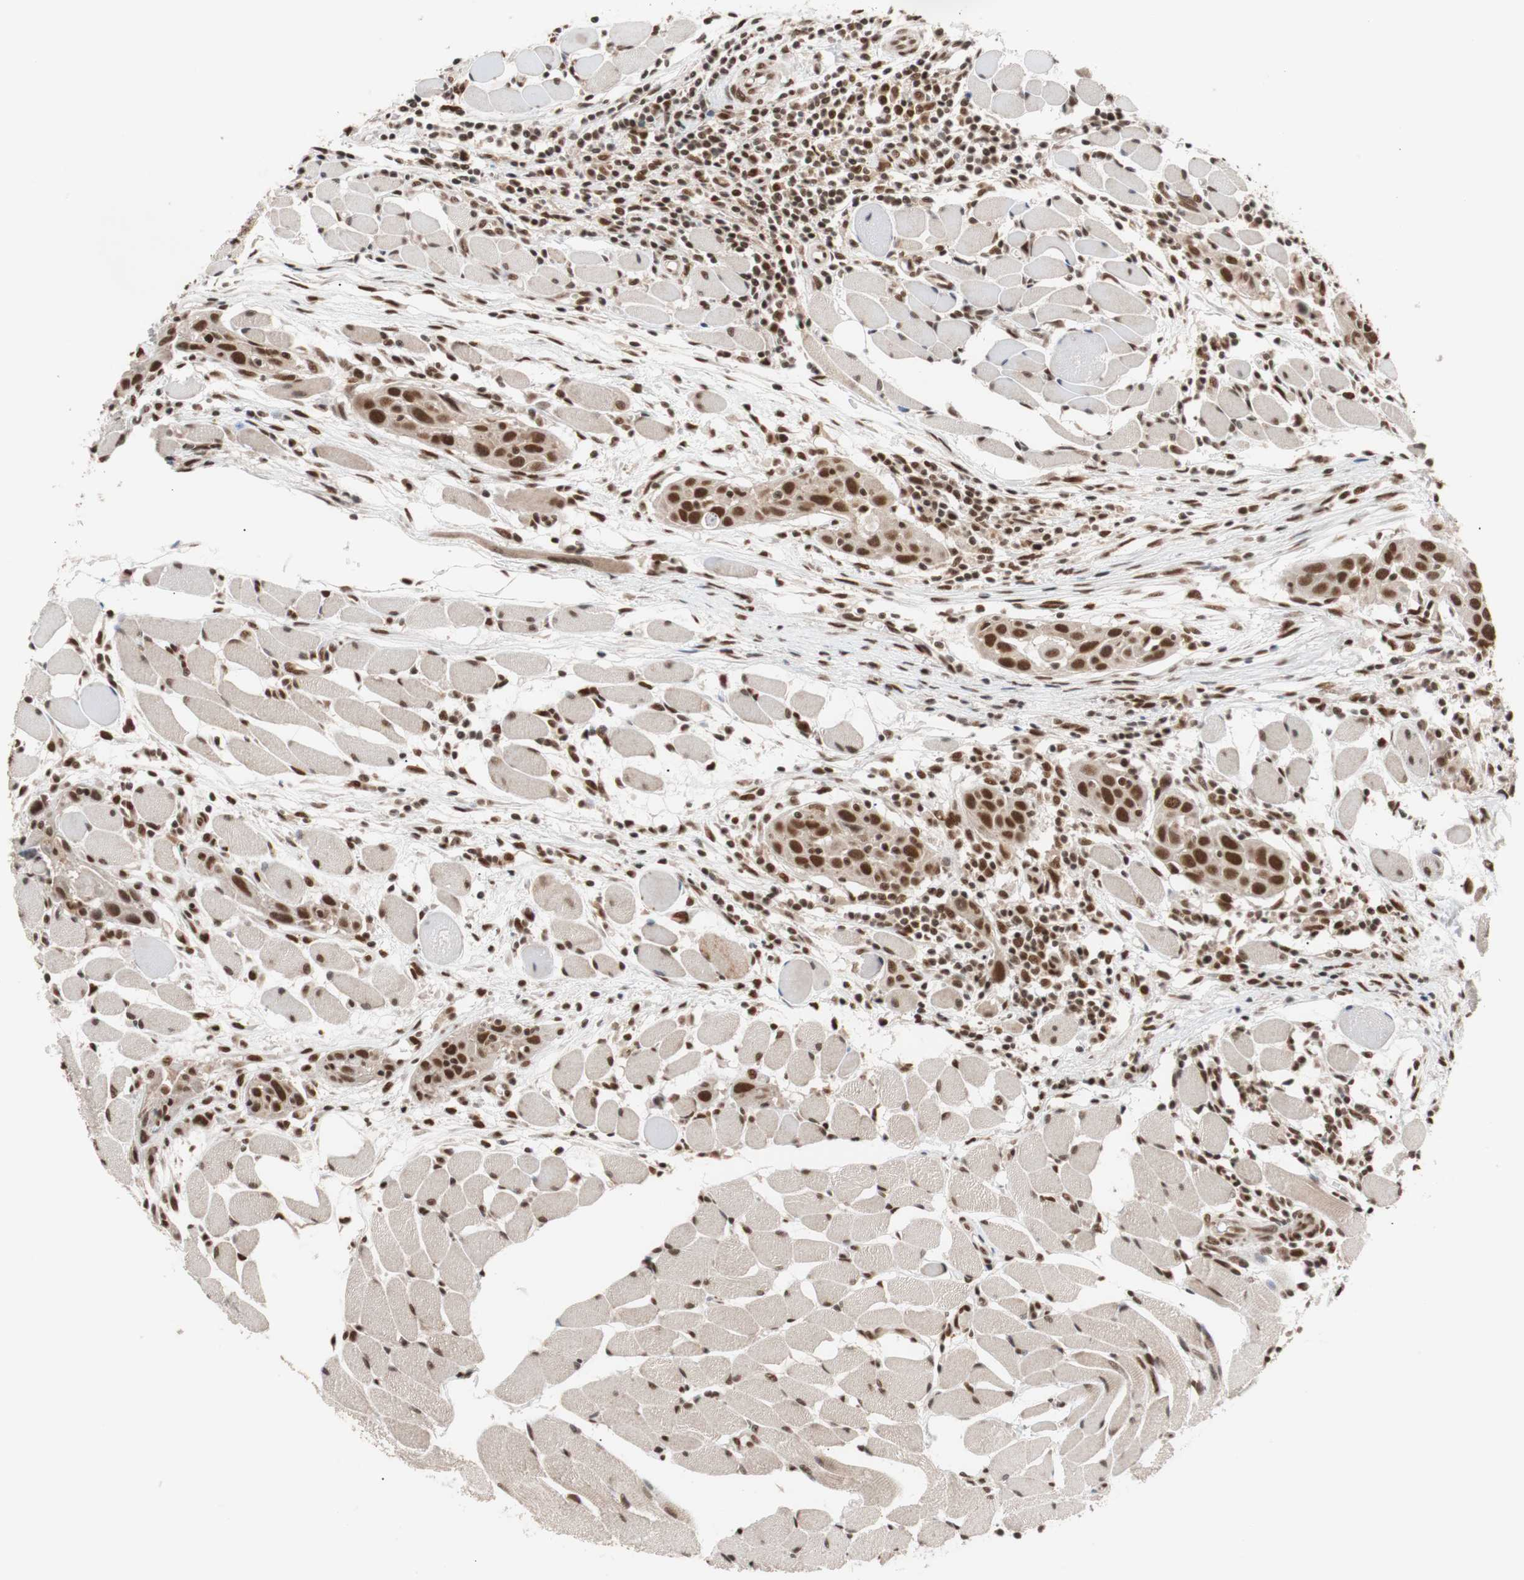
{"staining": {"intensity": "strong", "quantity": ">75%", "location": "nuclear"}, "tissue": "head and neck cancer", "cell_type": "Tumor cells", "image_type": "cancer", "snomed": [{"axis": "morphology", "description": "Squamous cell carcinoma, NOS"}, {"axis": "topography", "description": "Oral tissue"}, {"axis": "topography", "description": "Head-Neck"}], "caption": "Human head and neck cancer stained with a brown dye displays strong nuclear positive positivity in approximately >75% of tumor cells.", "gene": "CHAMP1", "patient": {"sex": "female", "age": 50}}